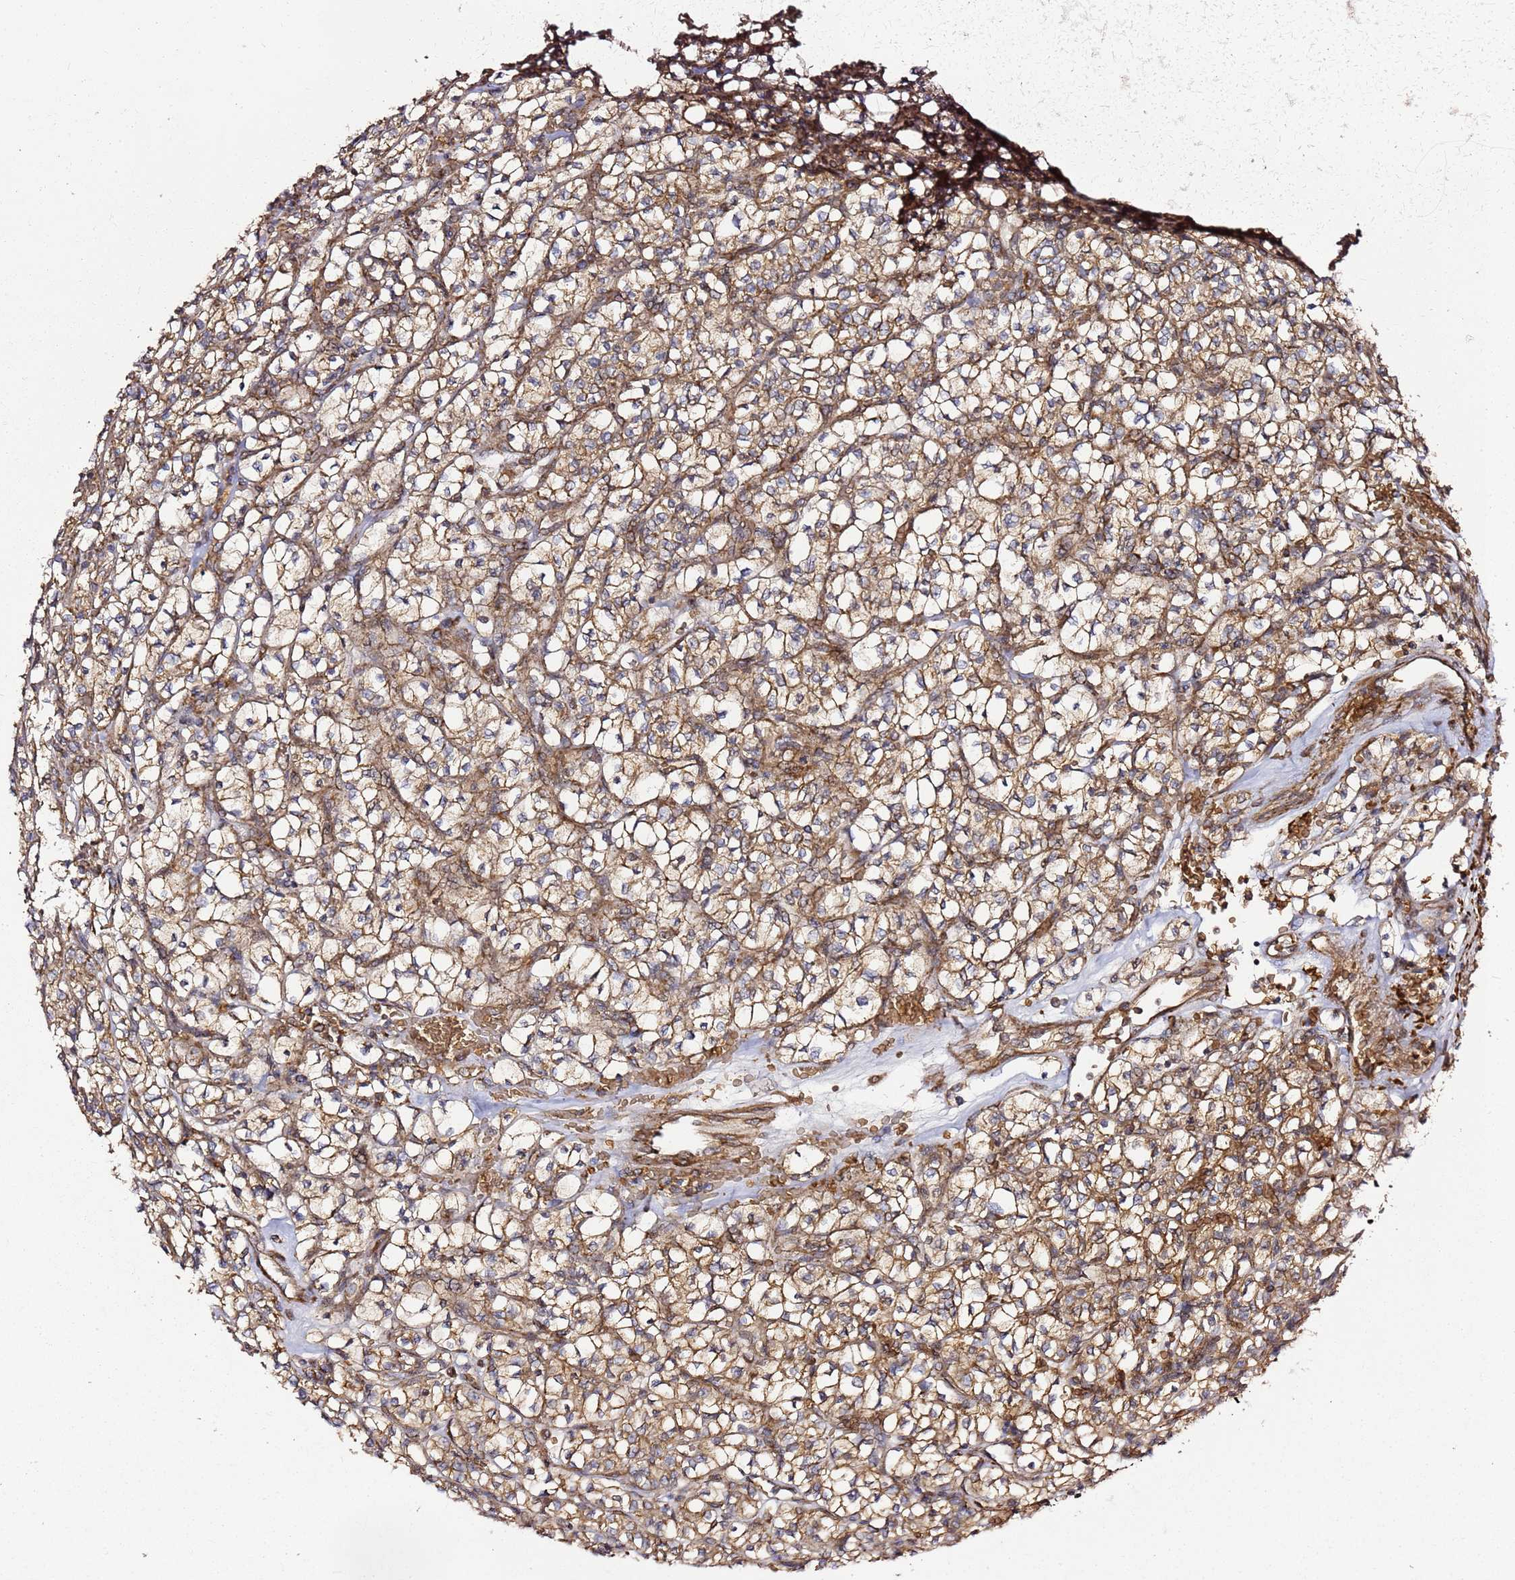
{"staining": {"intensity": "moderate", "quantity": ">75%", "location": "cytoplasmic/membranous"}, "tissue": "renal cancer", "cell_type": "Tumor cells", "image_type": "cancer", "snomed": [{"axis": "morphology", "description": "Adenocarcinoma, NOS"}, {"axis": "topography", "description": "Kidney"}], "caption": "A high-resolution histopathology image shows IHC staining of renal cancer, which shows moderate cytoplasmic/membranous positivity in approximately >75% of tumor cells.", "gene": "TM2D2", "patient": {"sex": "female", "age": 64}}